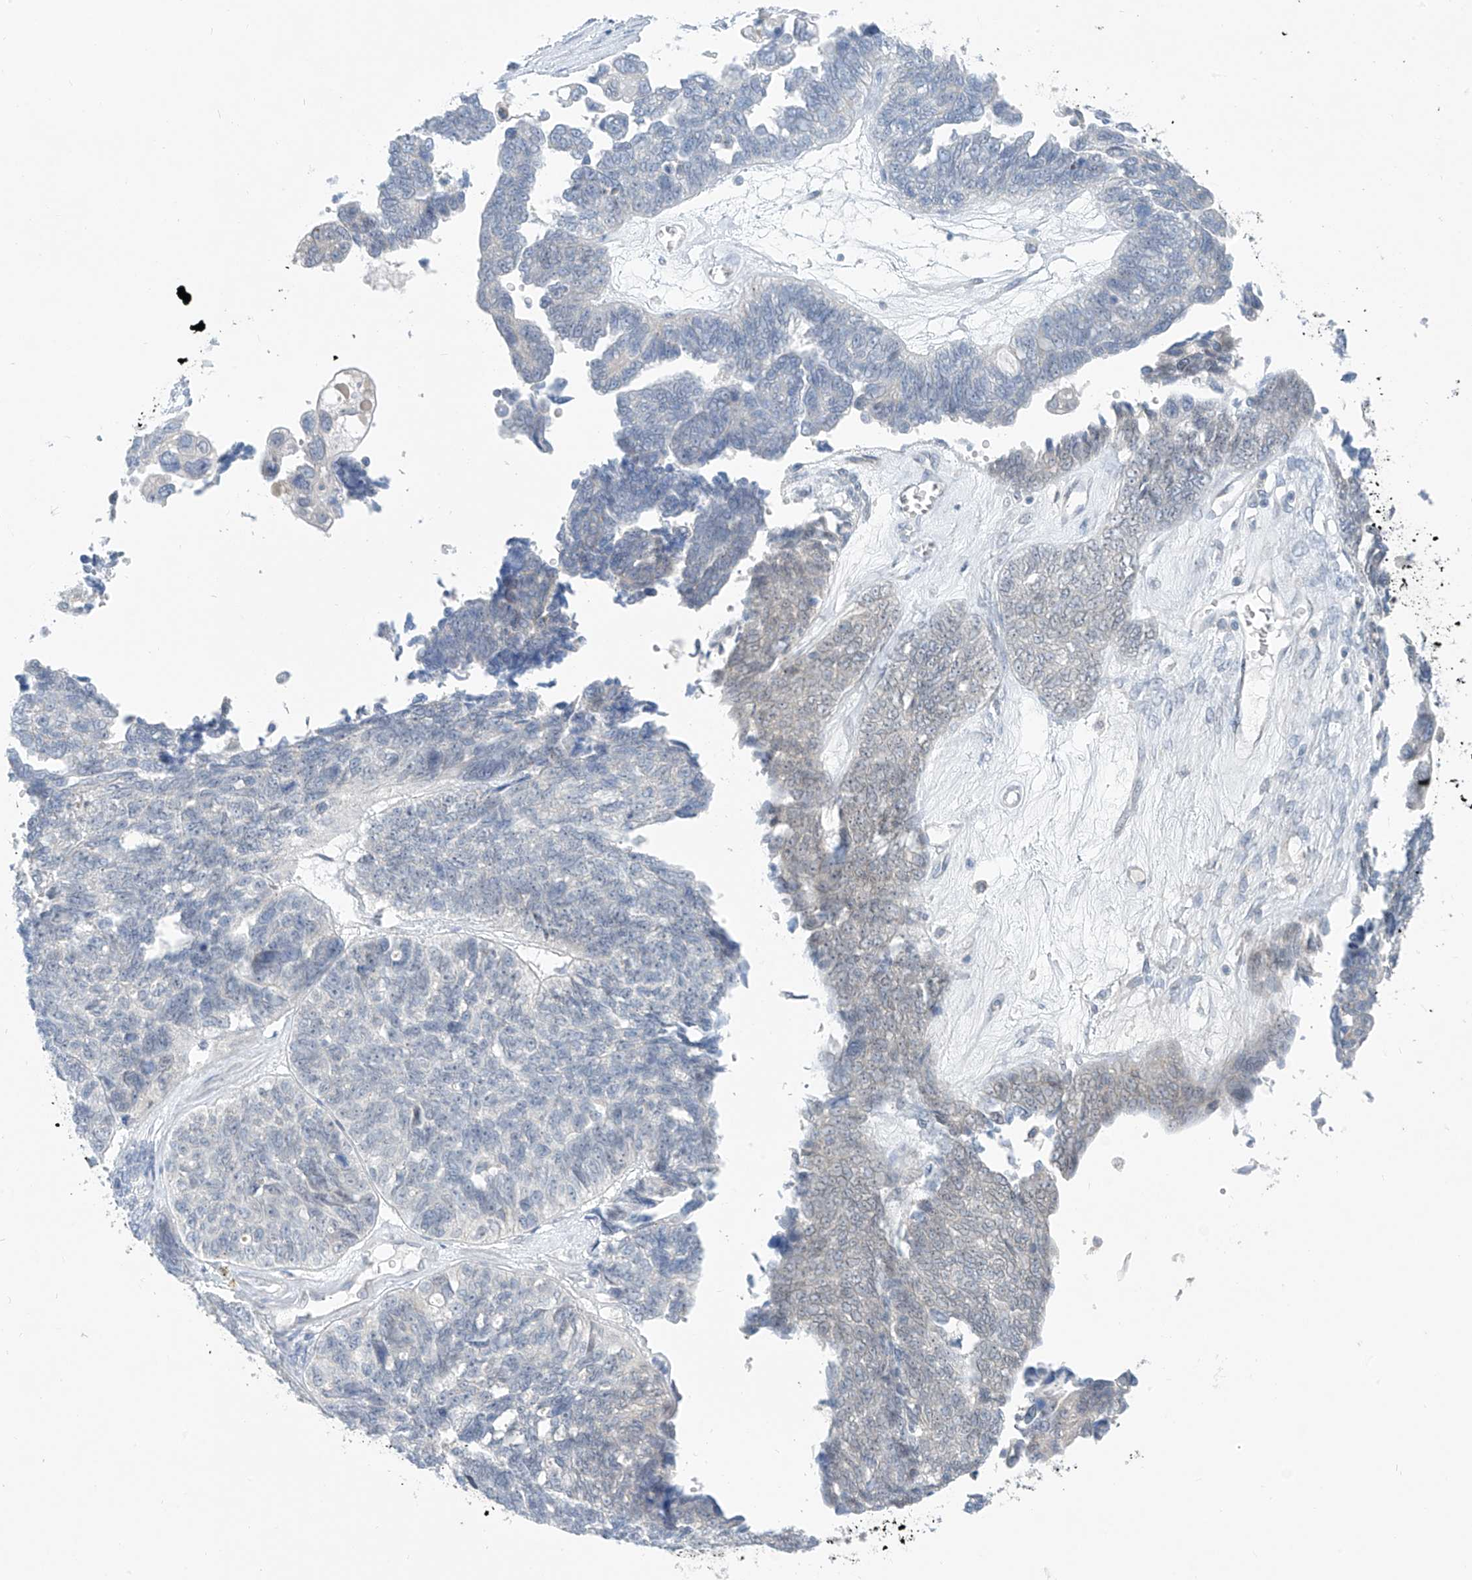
{"staining": {"intensity": "negative", "quantity": "none", "location": "none"}, "tissue": "ovarian cancer", "cell_type": "Tumor cells", "image_type": "cancer", "snomed": [{"axis": "morphology", "description": "Cystadenocarcinoma, serous, NOS"}, {"axis": "topography", "description": "Ovary"}], "caption": "High magnification brightfield microscopy of ovarian serous cystadenocarcinoma stained with DAB (3,3'-diaminobenzidine) (brown) and counterstained with hematoxylin (blue): tumor cells show no significant expression.", "gene": "KRTAP25-1", "patient": {"sex": "female", "age": 79}}